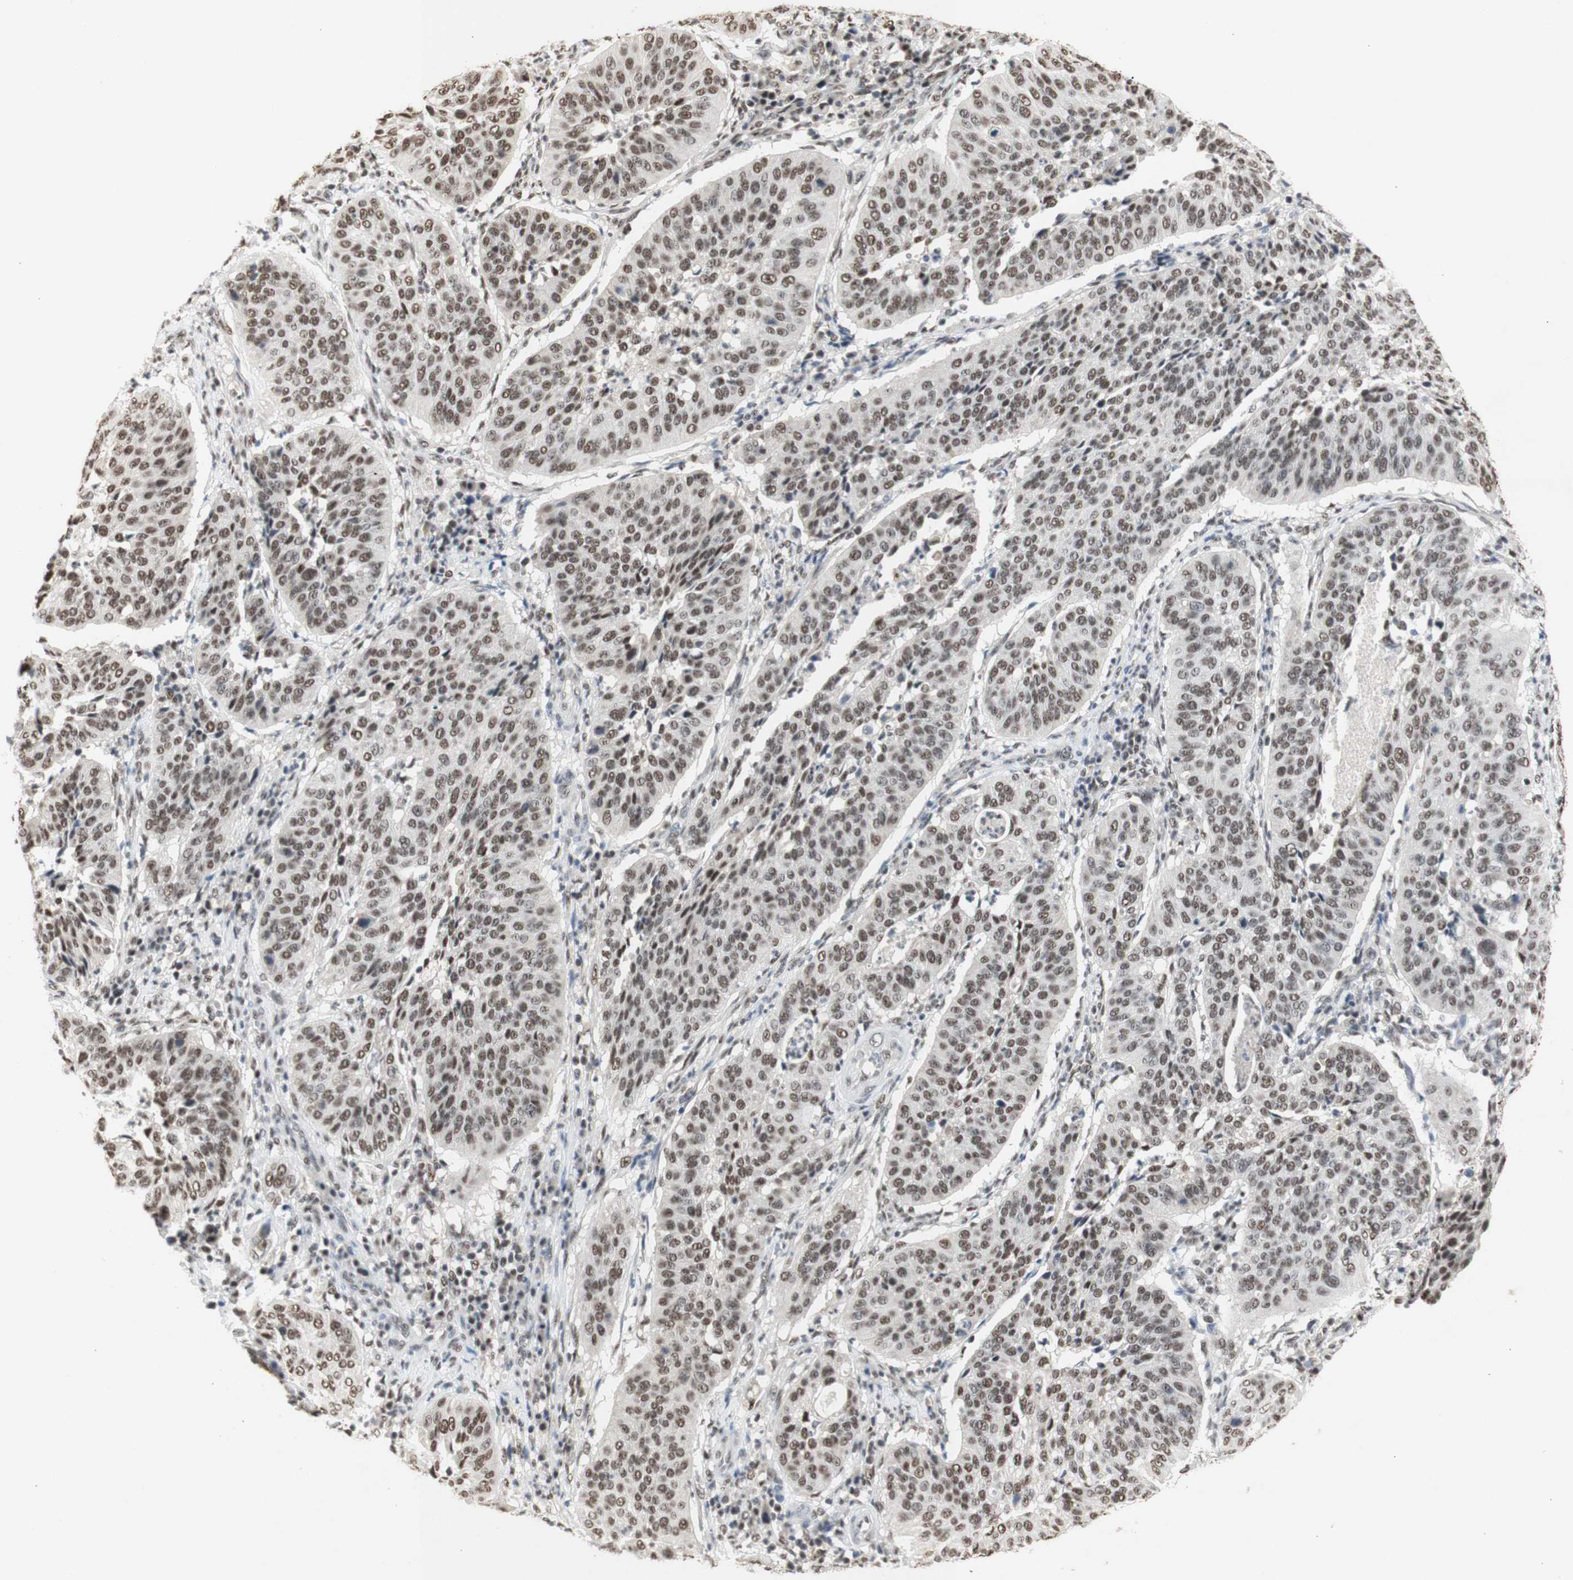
{"staining": {"intensity": "moderate", "quantity": ">75%", "location": "nuclear"}, "tissue": "cervical cancer", "cell_type": "Tumor cells", "image_type": "cancer", "snomed": [{"axis": "morphology", "description": "Normal tissue, NOS"}, {"axis": "morphology", "description": "Squamous cell carcinoma, NOS"}, {"axis": "topography", "description": "Cervix"}], "caption": "The immunohistochemical stain shows moderate nuclear expression in tumor cells of cervical squamous cell carcinoma tissue.", "gene": "SNRPB", "patient": {"sex": "female", "age": 39}}